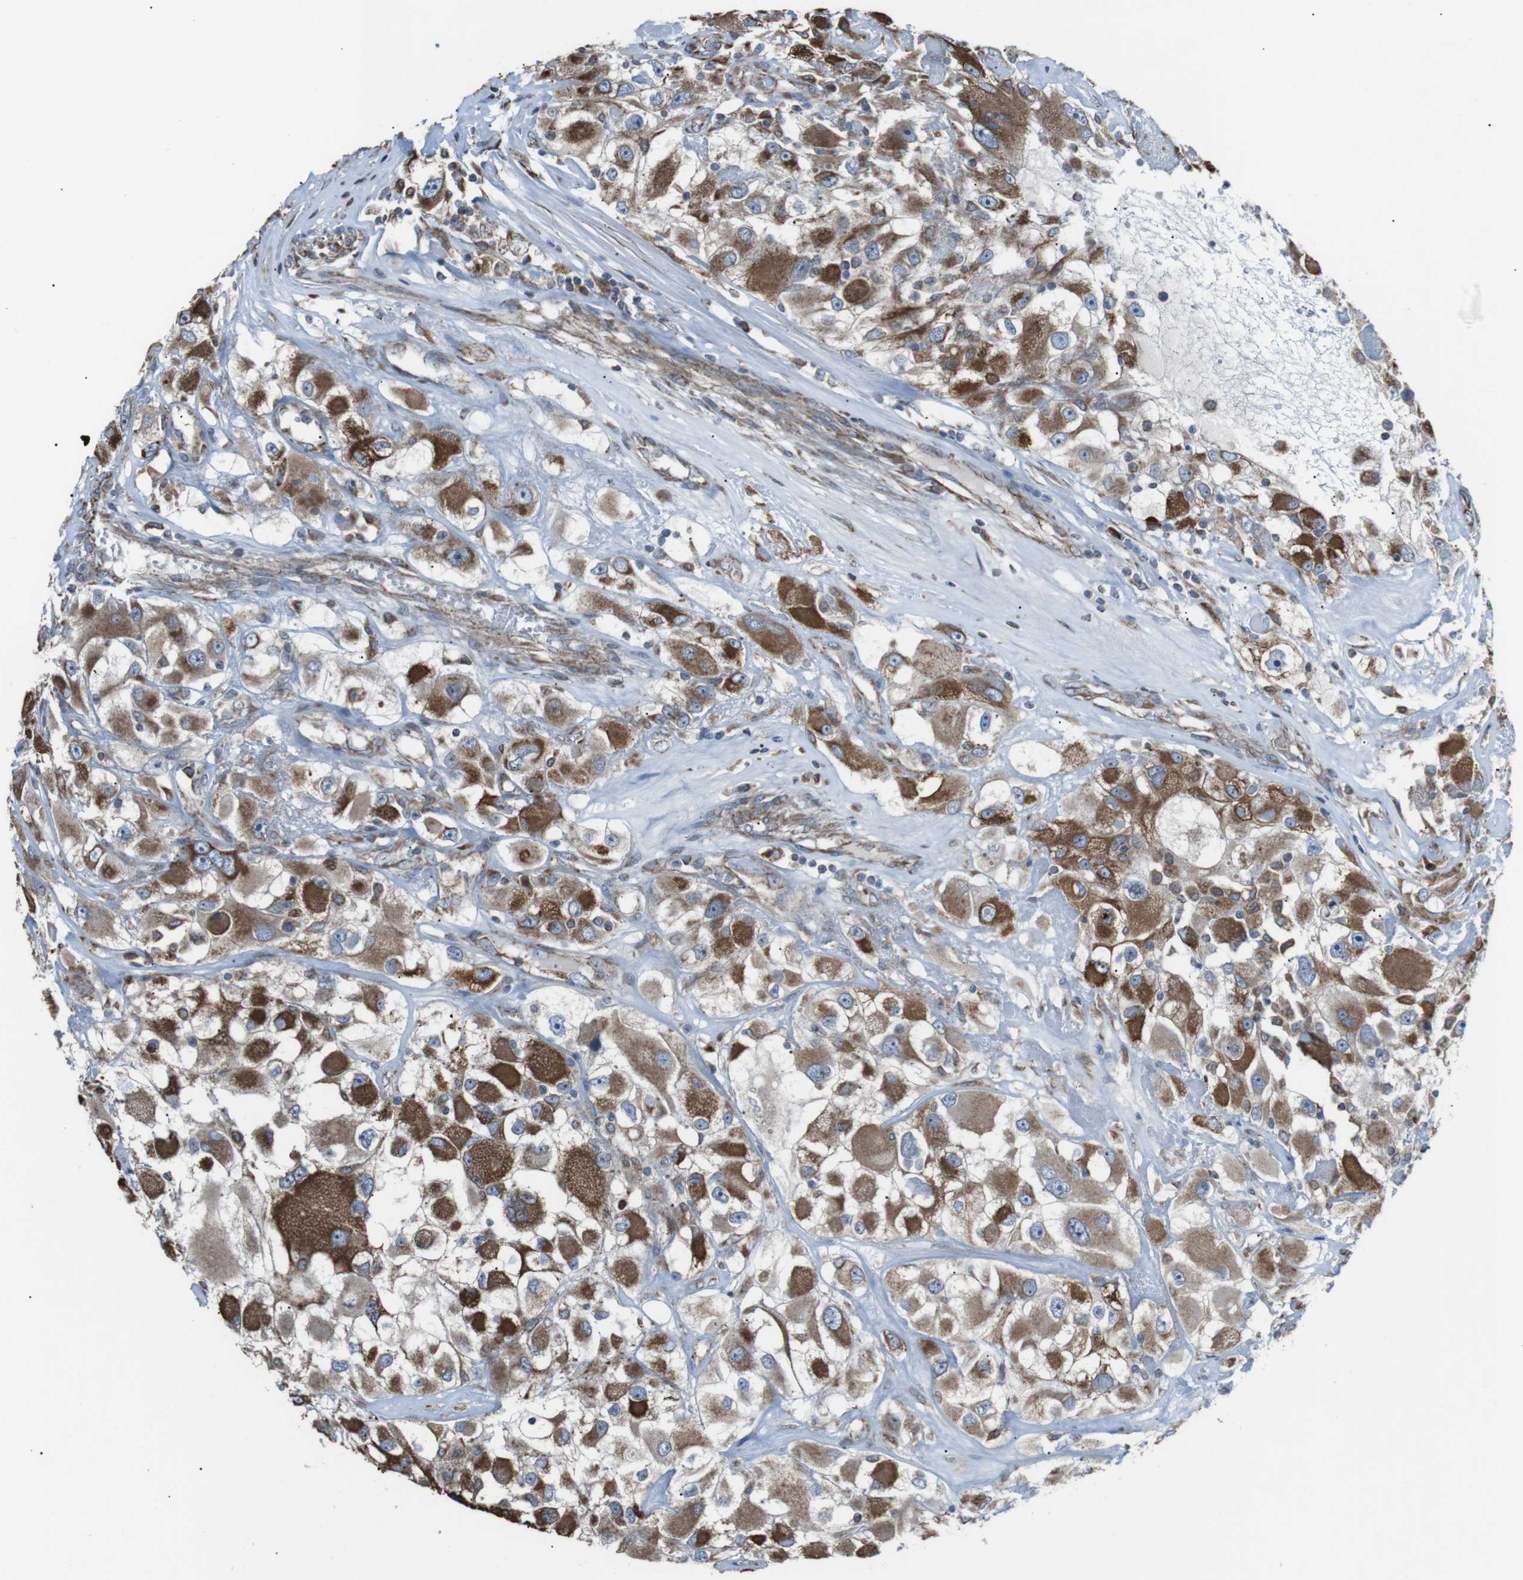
{"staining": {"intensity": "moderate", "quantity": ">75%", "location": "cytoplasmic/membranous"}, "tissue": "renal cancer", "cell_type": "Tumor cells", "image_type": "cancer", "snomed": [{"axis": "morphology", "description": "Adenocarcinoma, NOS"}, {"axis": "topography", "description": "Kidney"}], "caption": "The image exhibits staining of adenocarcinoma (renal), revealing moderate cytoplasmic/membranous protein positivity (brown color) within tumor cells.", "gene": "CISD2", "patient": {"sex": "female", "age": 52}}